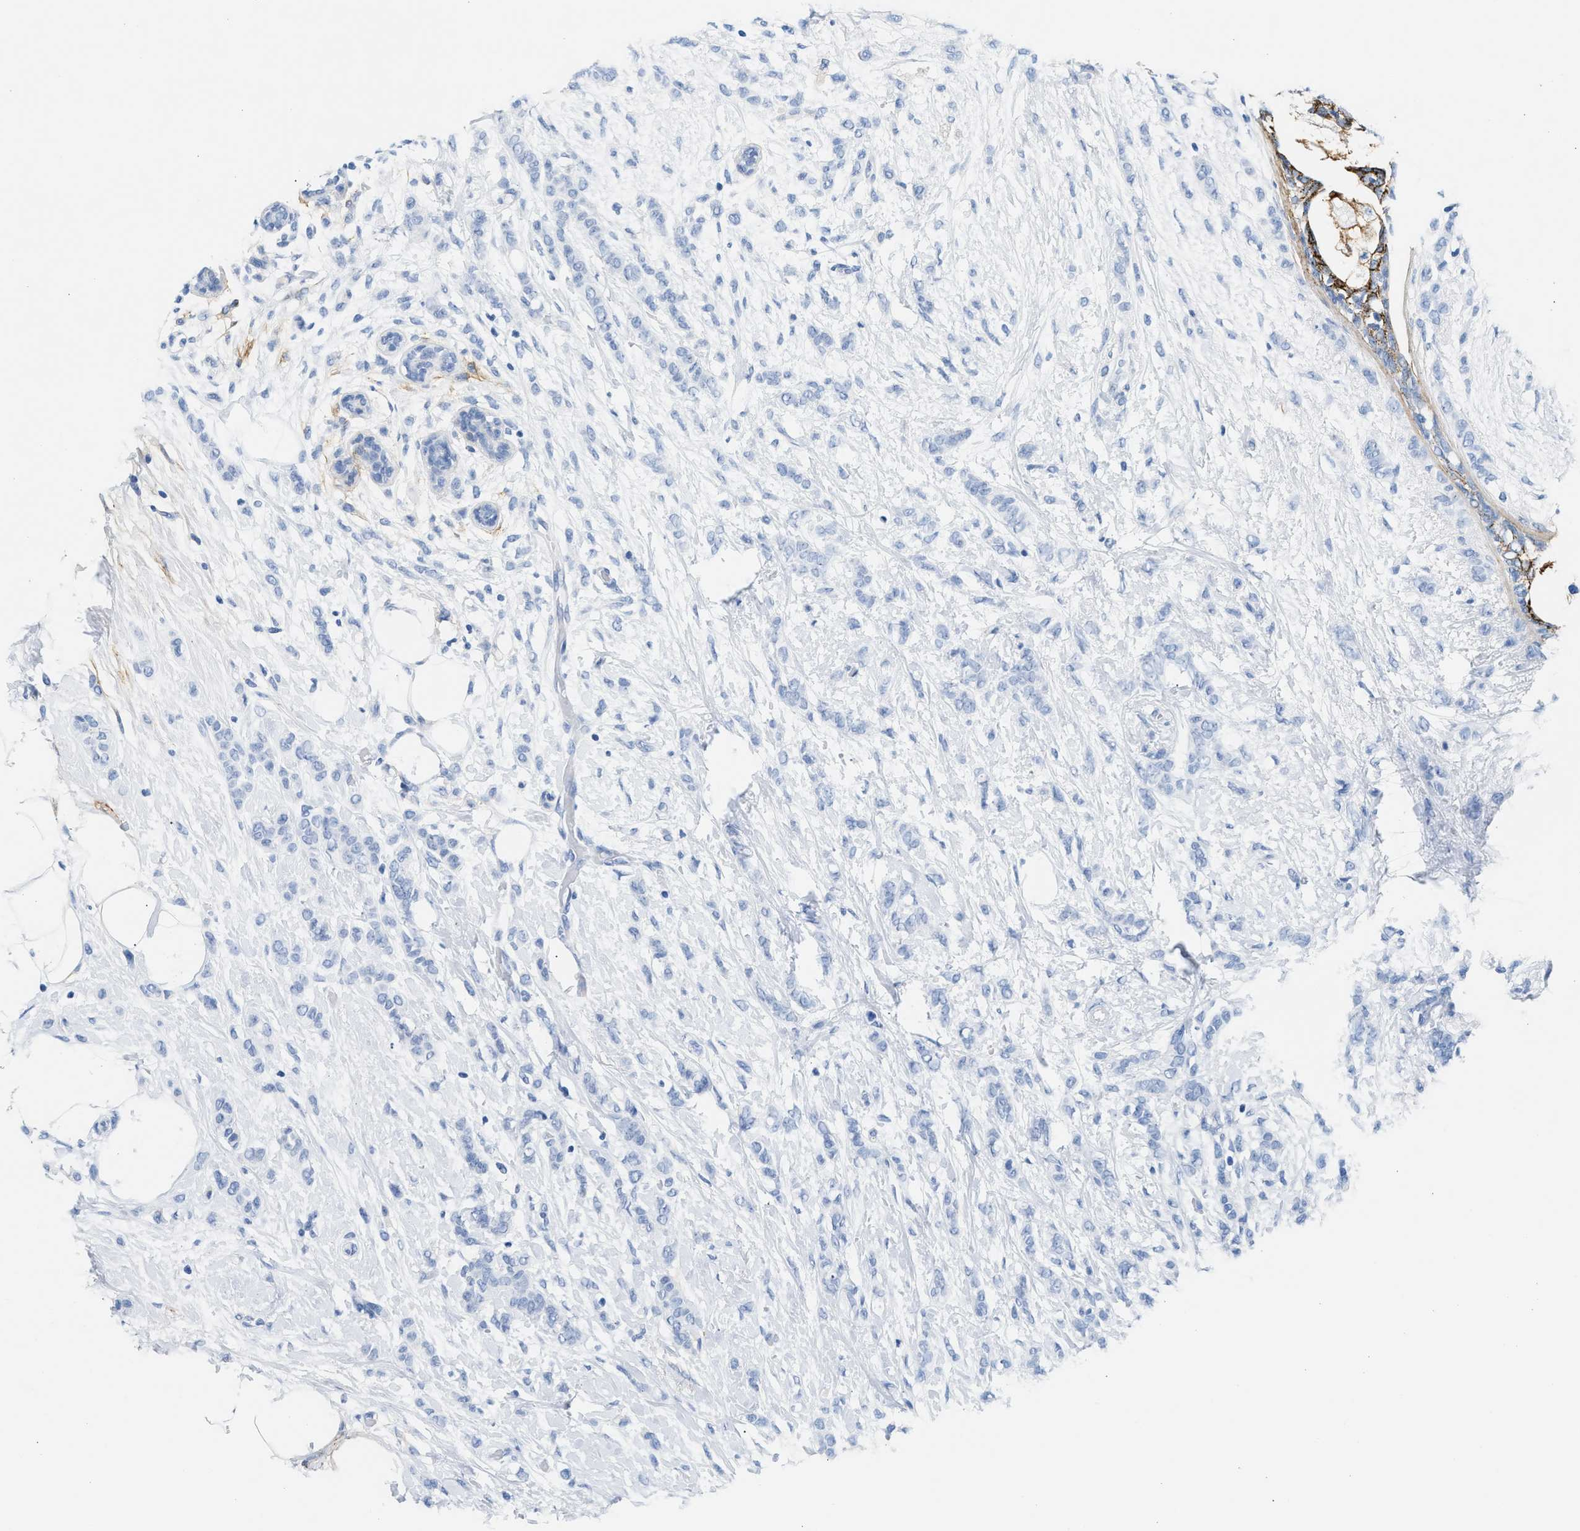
{"staining": {"intensity": "negative", "quantity": "none", "location": "none"}, "tissue": "breast cancer", "cell_type": "Tumor cells", "image_type": "cancer", "snomed": [{"axis": "morphology", "description": "Lobular carcinoma, in situ"}, {"axis": "morphology", "description": "Lobular carcinoma"}, {"axis": "topography", "description": "Breast"}], "caption": "Immunohistochemistry (IHC) micrograph of neoplastic tissue: breast lobular carcinoma in situ stained with DAB (3,3'-diaminobenzidine) displays no significant protein expression in tumor cells. (IHC, brightfield microscopy, high magnification).", "gene": "TNR", "patient": {"sex": "female", "age": 41}}